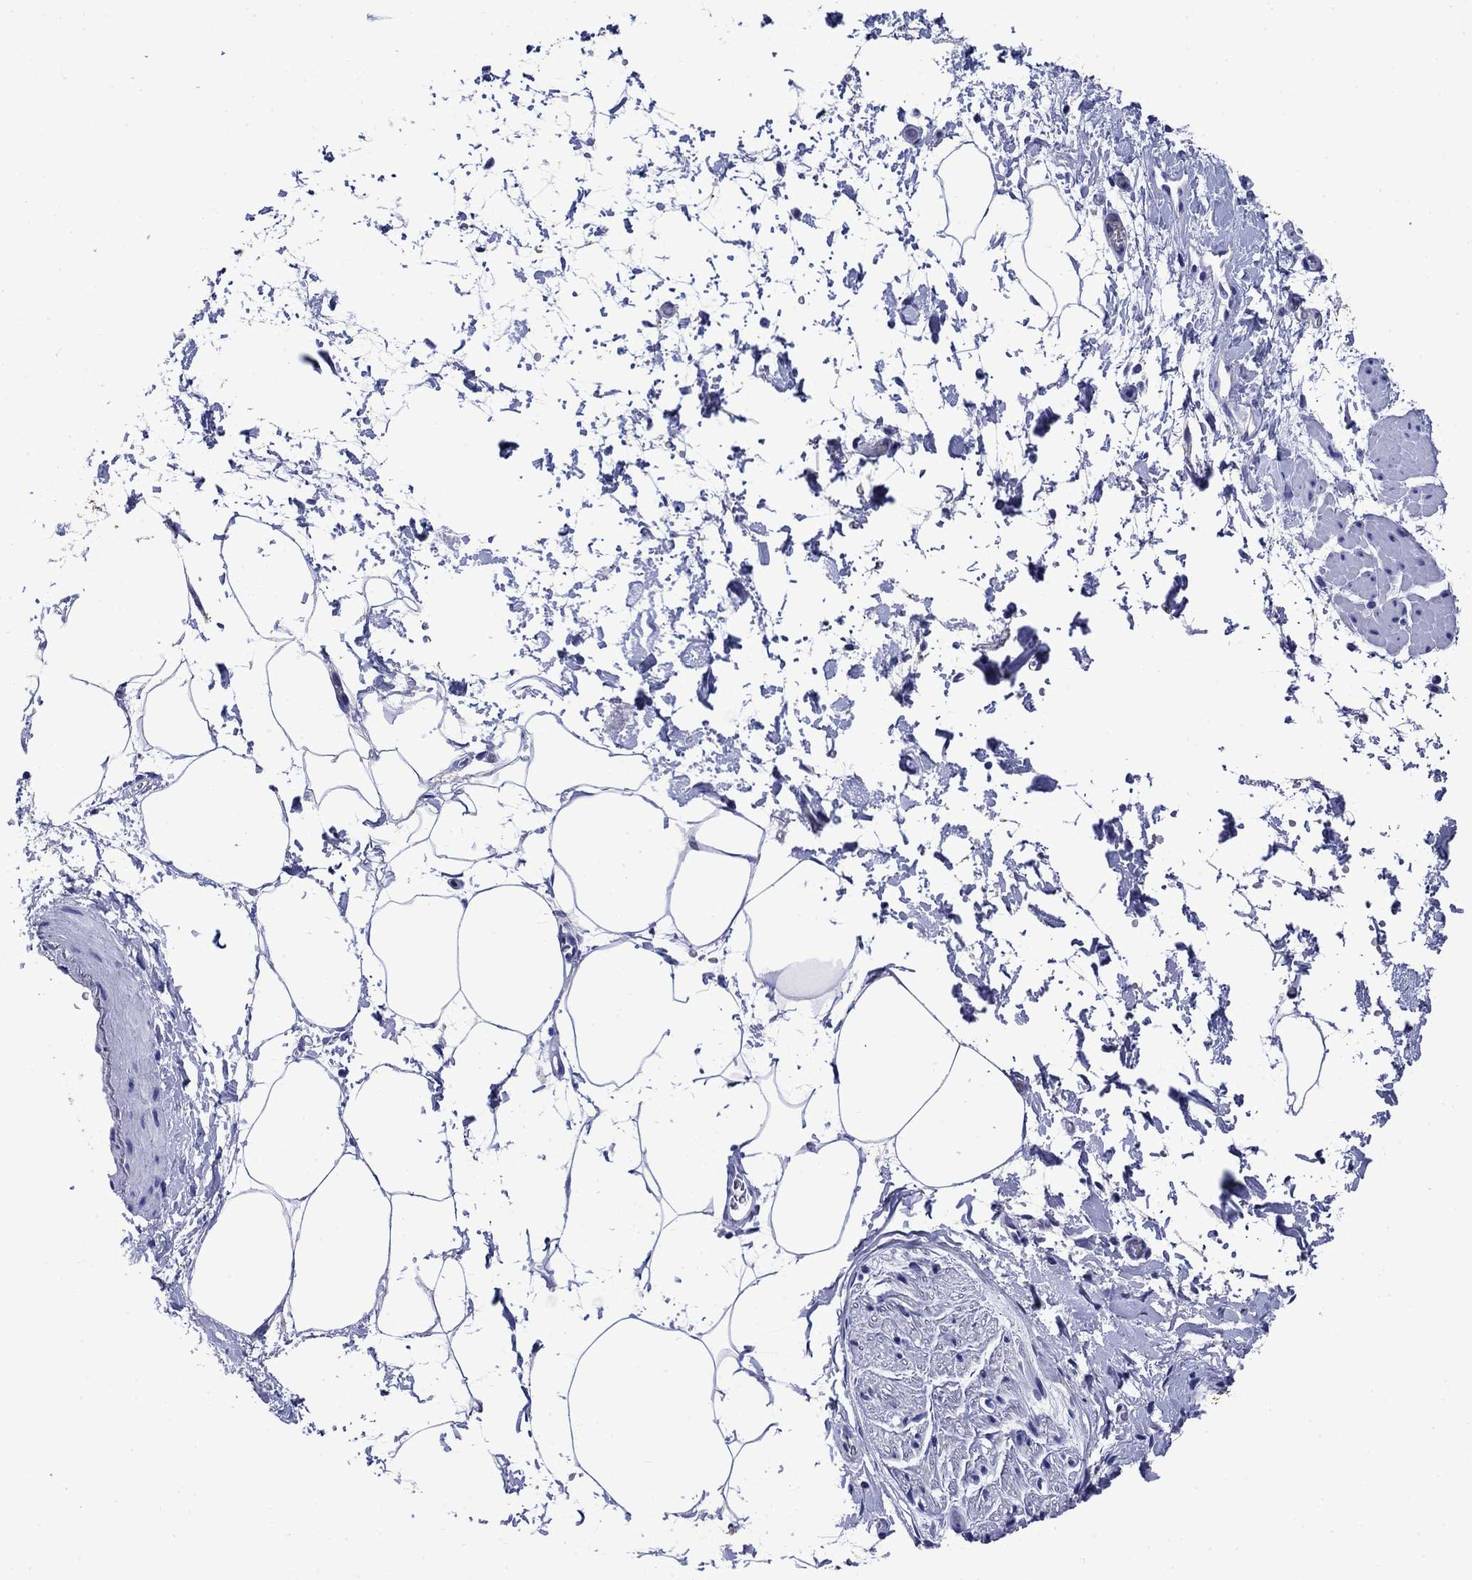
{"staining": {"intensity": "negative", "quantity": "none", "location": "none"}, "tissue": "adipose tissue", "cell_type": "Adipocytes", "image_type": "normal", "snomed": [{"axis": "morphology", "description": "Normal tissue, NOS"}, {"axis": "topography", "description": "Soft tissue"}, {"axis": "topography", "description": "Adipose tissue"}, {"axis": "topography", "description": "Vascular tissue"}, {"axis": "topography", "description": "Peripheral nerve tissue"}], "caption": "There is no significant staining in adipocytes of adipose tissue.", "gene": "SLC1A2", "patient": {"sex": "male", "age": 68}}